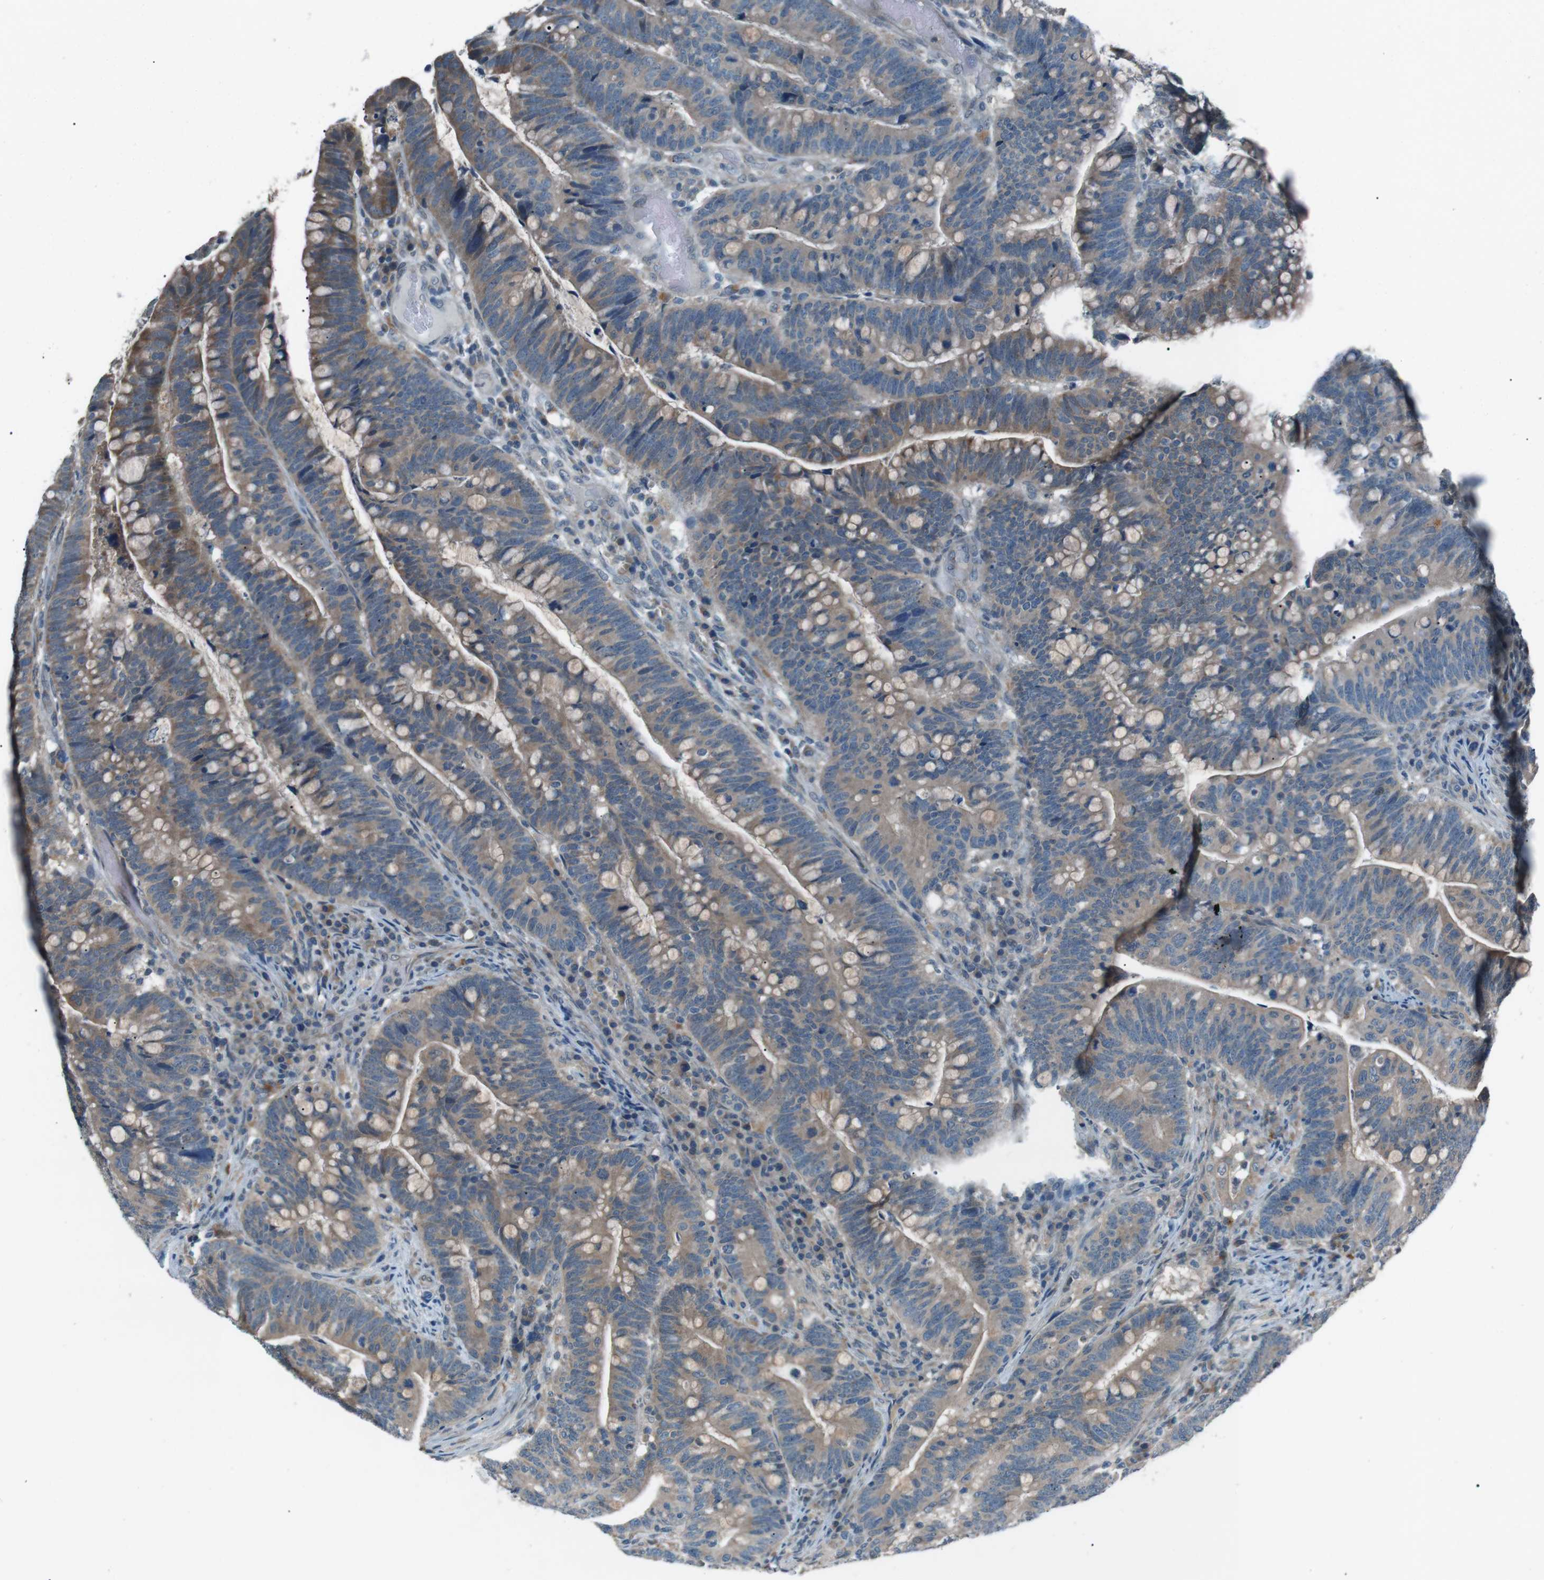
{"staining": {"intensity": "weak", "quantity": ">75%", "location": "cytoplasmic/membranous"}, "tissue": "colorectal cancer", "cell_type": "Tumor cells", "image_type": "cancer", "snomed": [{"axis": "morphology", "description": "Normal tissue, NOS"}, {"axis": "morphology", "description": "Adenocarcinoma, NOS"}, {"axis": "topography", "description": "Colon"}], "caption": "DAB (3,3'-diaminobenzidine) immunohistochemical staining of colorectal cancer (adenocarcinoma) reveals weak cytoplasmic/membranous protein expression in approximately >75% of tumor cells.", "gene": "LRIG2", "patient": {"sex": "female", "age": 66}}